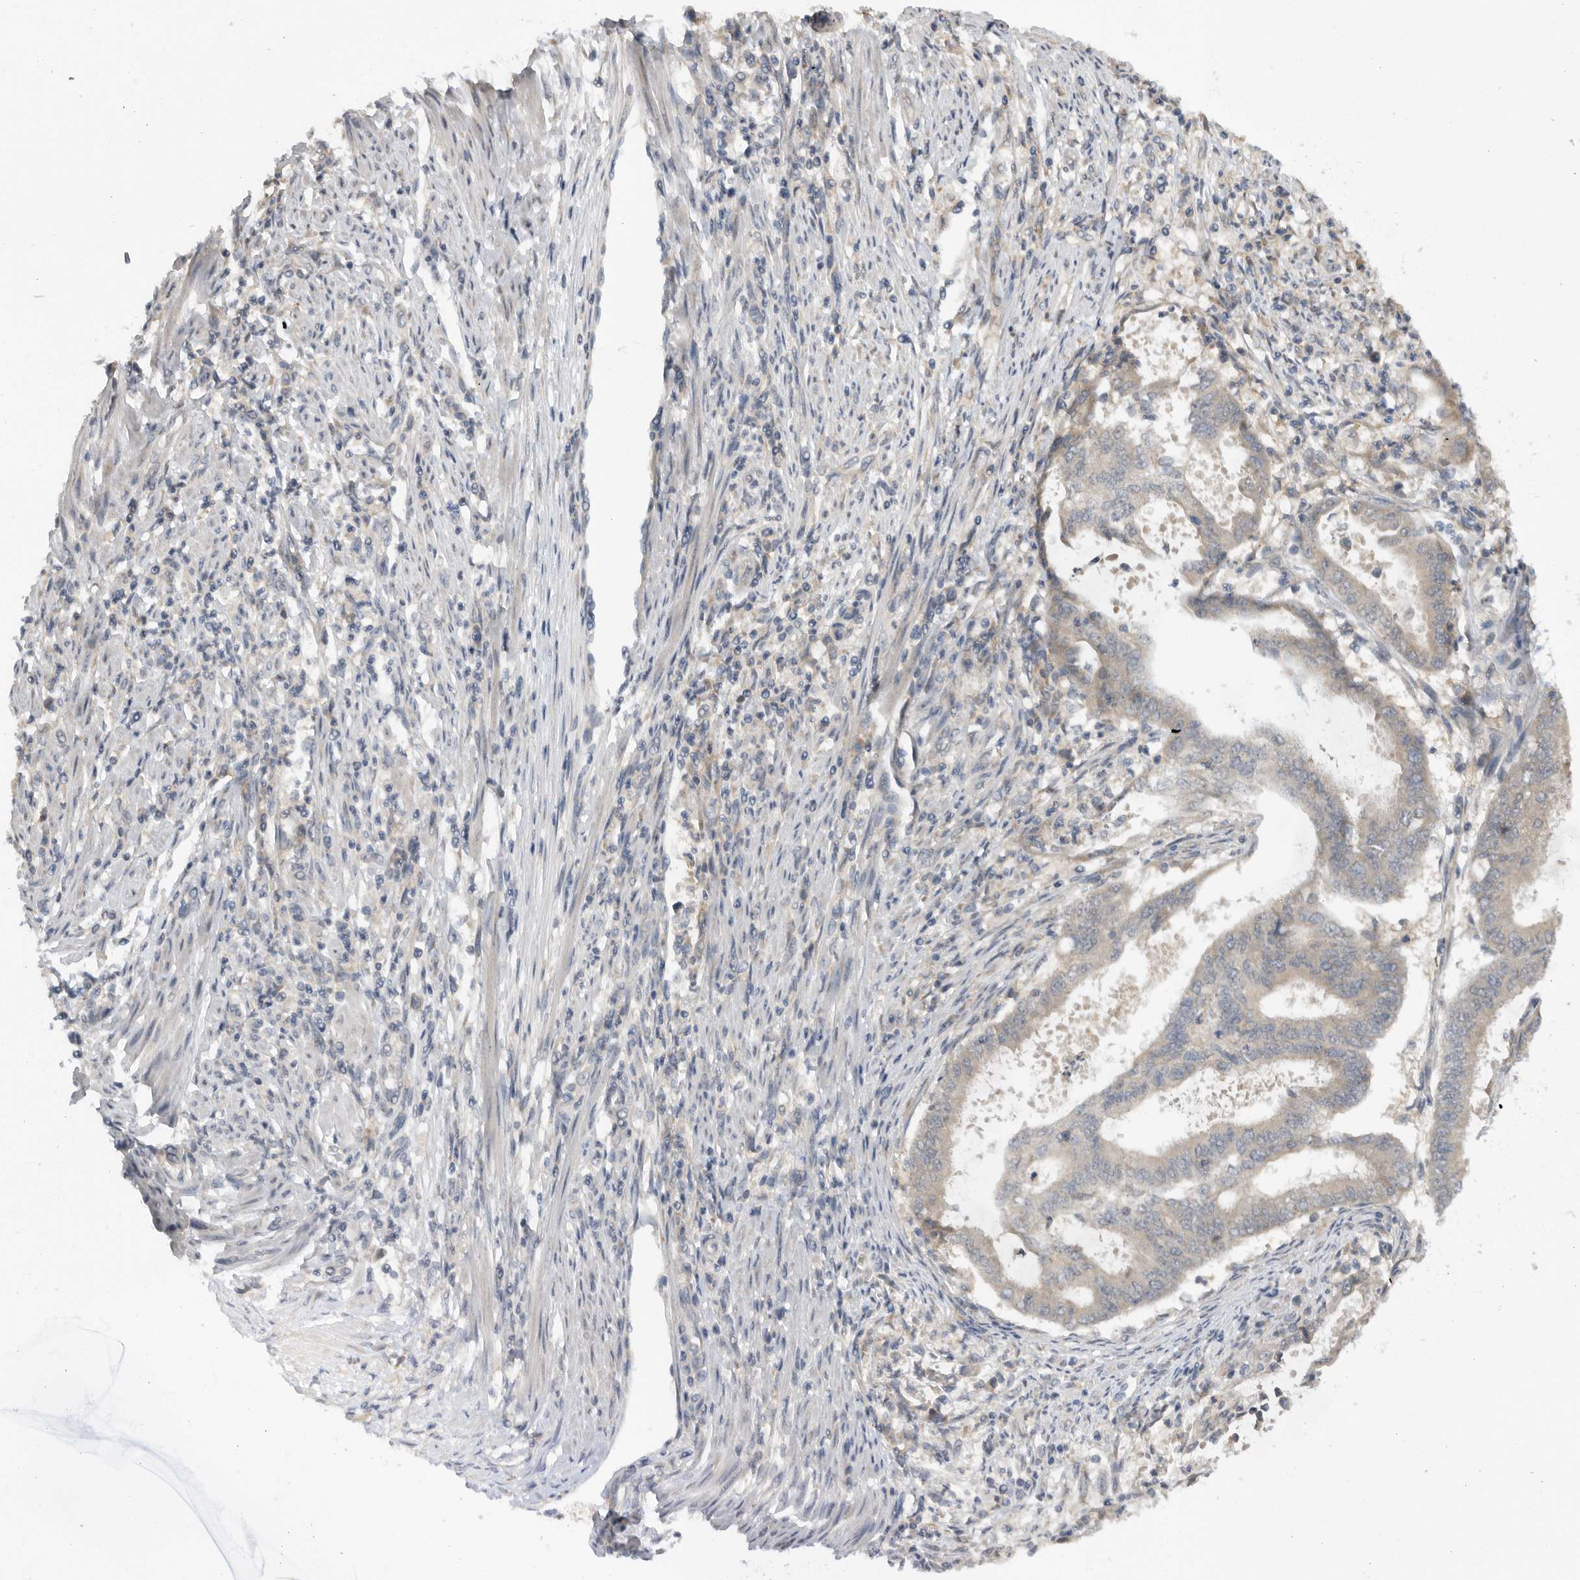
{"staining": {"intensity": "negative", "quantity": "none", "location": "none"}, "tissue": "endometrial cancer", "cell_type": "Tumor cells", "image_type": "cancer", "snomed": [{"axis": "morphology", "description": "Adenocarcinoma, NOS"}, {"axis": "topography", "description": "Endometrium"}], "caption": "Adenocarcinoma (endometrial) was stained to show a protein in brown. There is no significant staining in tumor cells. The staining is performed using DAB (3,3'-diaminobenzidine) brown chromogen with nuclei counter-stained in using hematoxylin.", "gene": "AASDHPPT", "patient": {"sex": "female", "age": 51}}